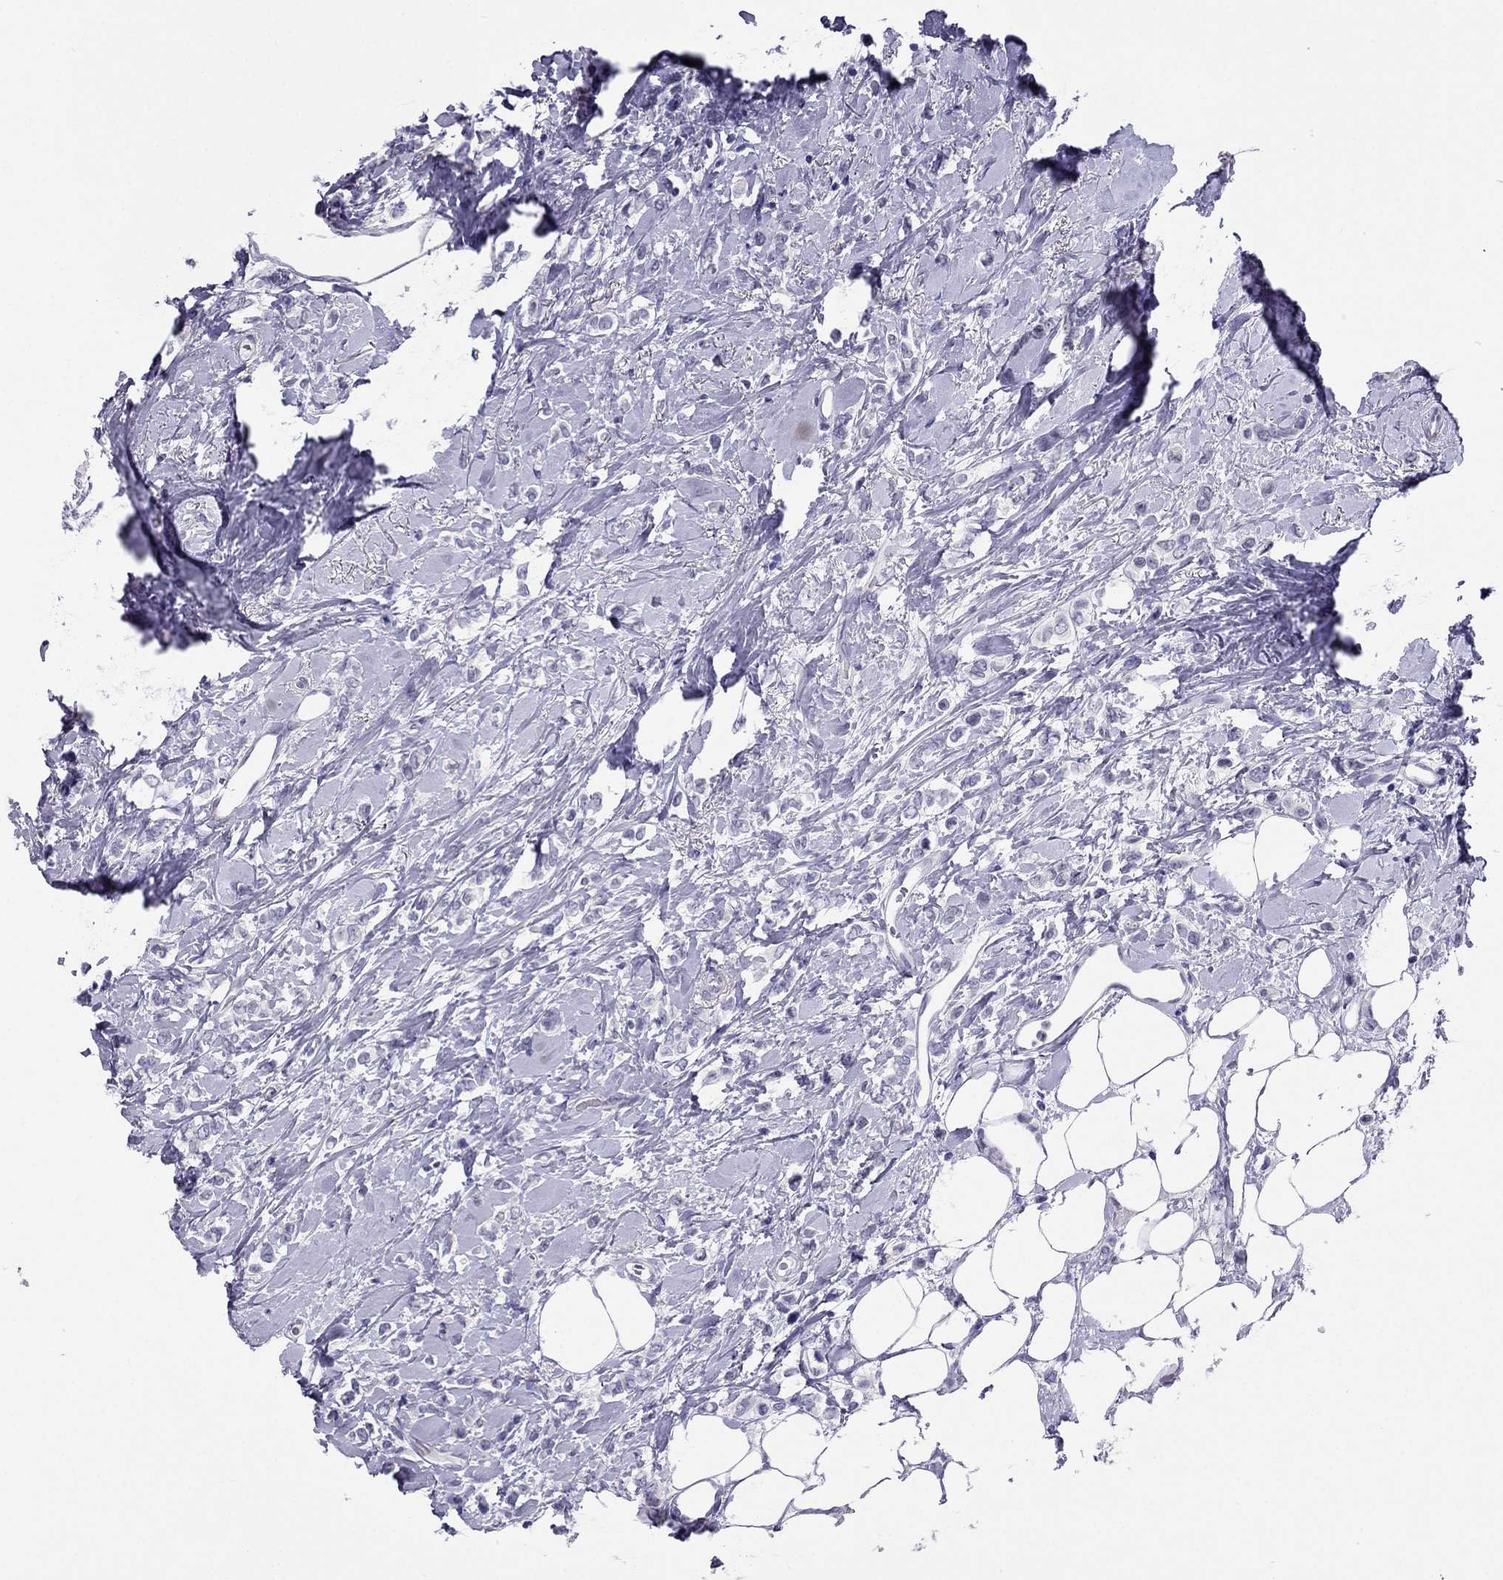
{"staining": {"intensity": "negative", "quantity": "none", "location": "none"}, "tissue": "breast cancer", "cell_type": "Tumor cells", "image_type": "cancer", "snomed": [{"axis": "morphology", "description": "Lobular carcinoma"}, {"axis": "topography", "description": "Breast"}], "caption": "The immunohistochemistry (IHC) image has no significant expression in tumor cells of breast lobular carcinoma tissue.", "gene": "CROCC2", "patient": {"sex": "female", "age": 66}}